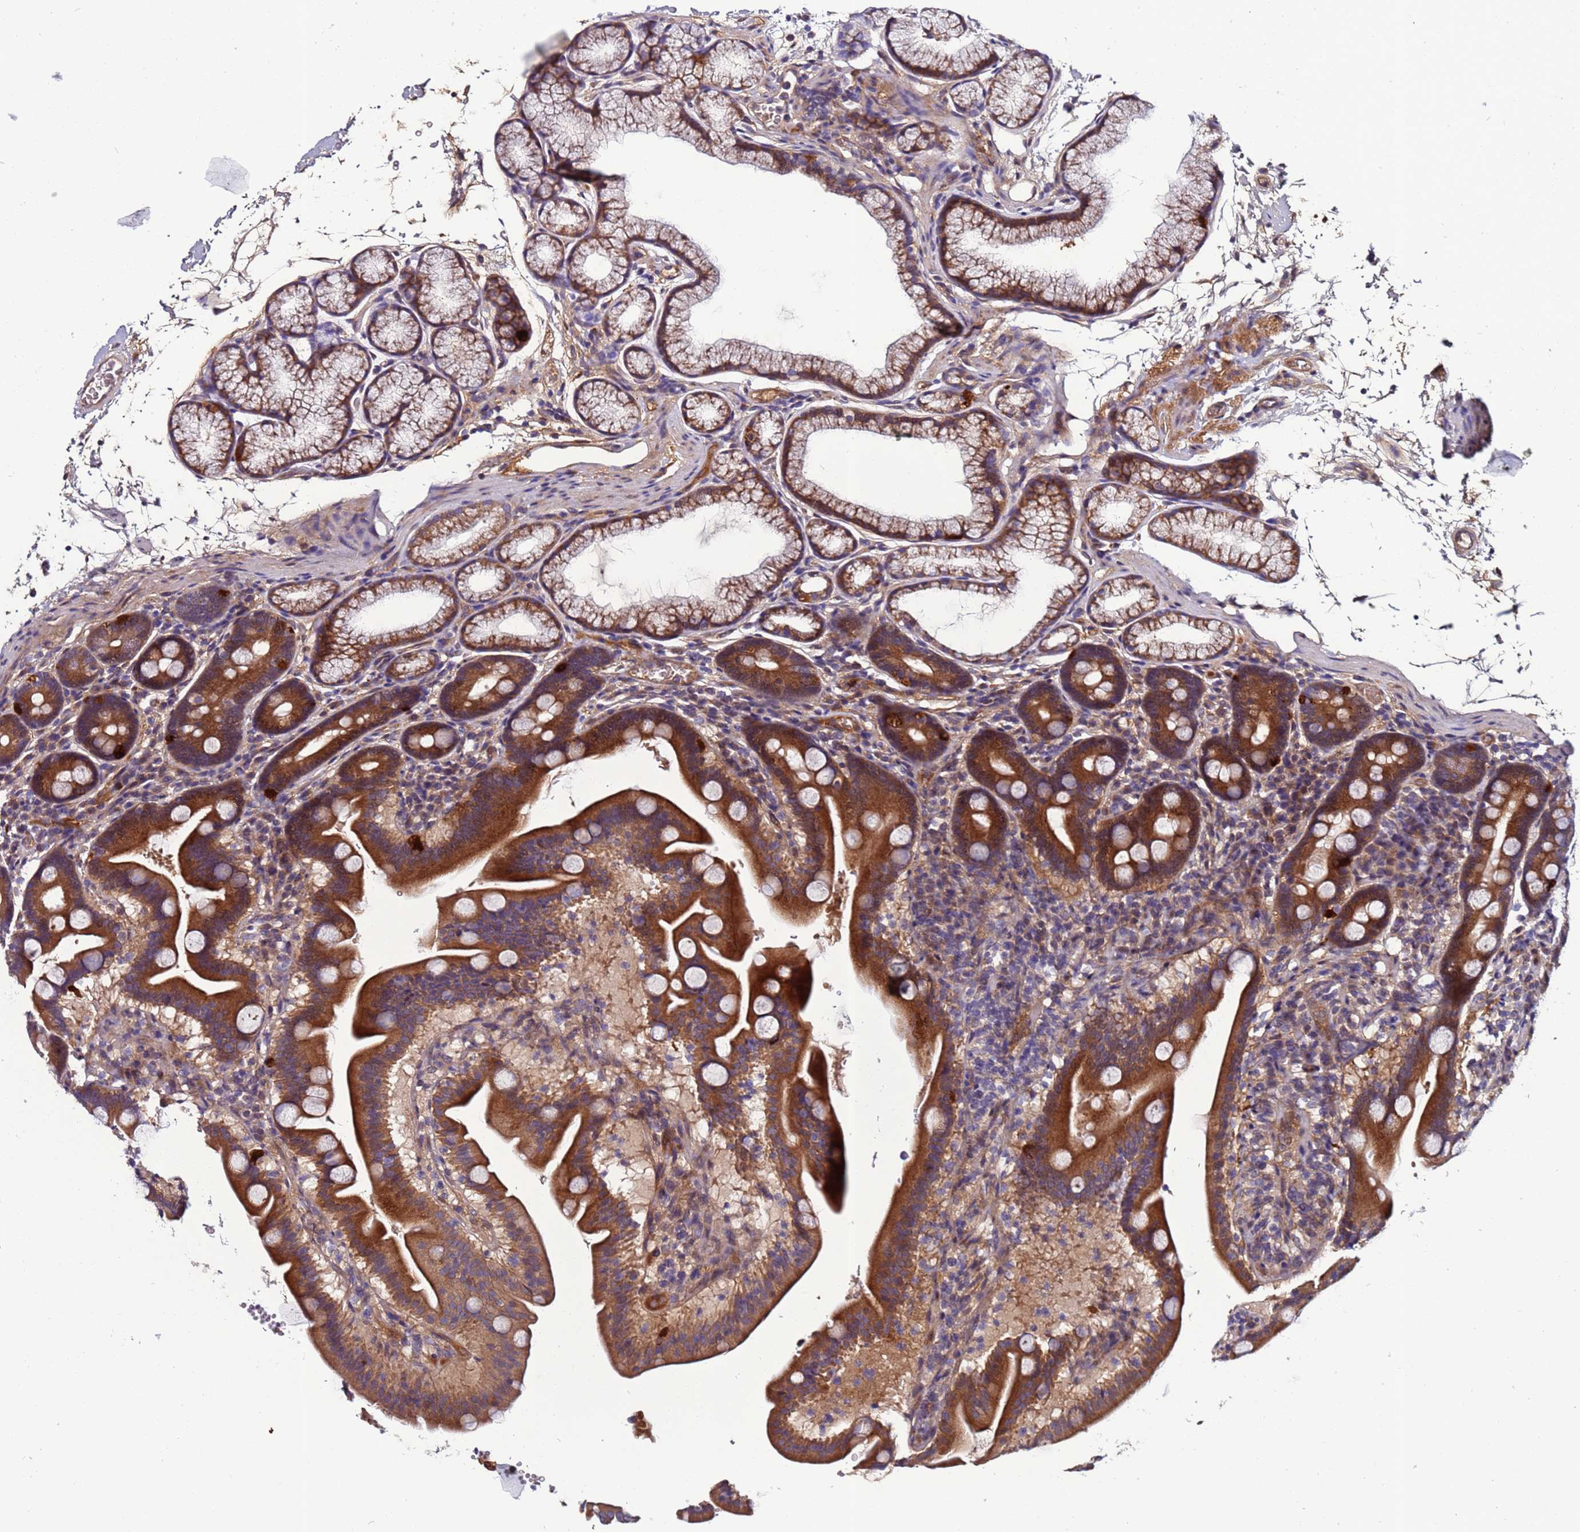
{"staining": {"intensity": "strong", "quantity": ">75%", "location": "cytoplasmic/membranous"}, "tissue": "duodenum", "cell_type": "Glandular cells", "image_type": "normal", "snomed": [{"axis": "morphology", "description": "Normal tissue, NOS"}, {"axis": "topography", "description": "Duodenum"}], "caption": "Human duodenum stained for a protein (brown) displays strong cytoplasmic/membranous positive expression in approximately >75% of glandular cells.", "gene": "C8G", "patient": {"sex": "male", "age": 54}}